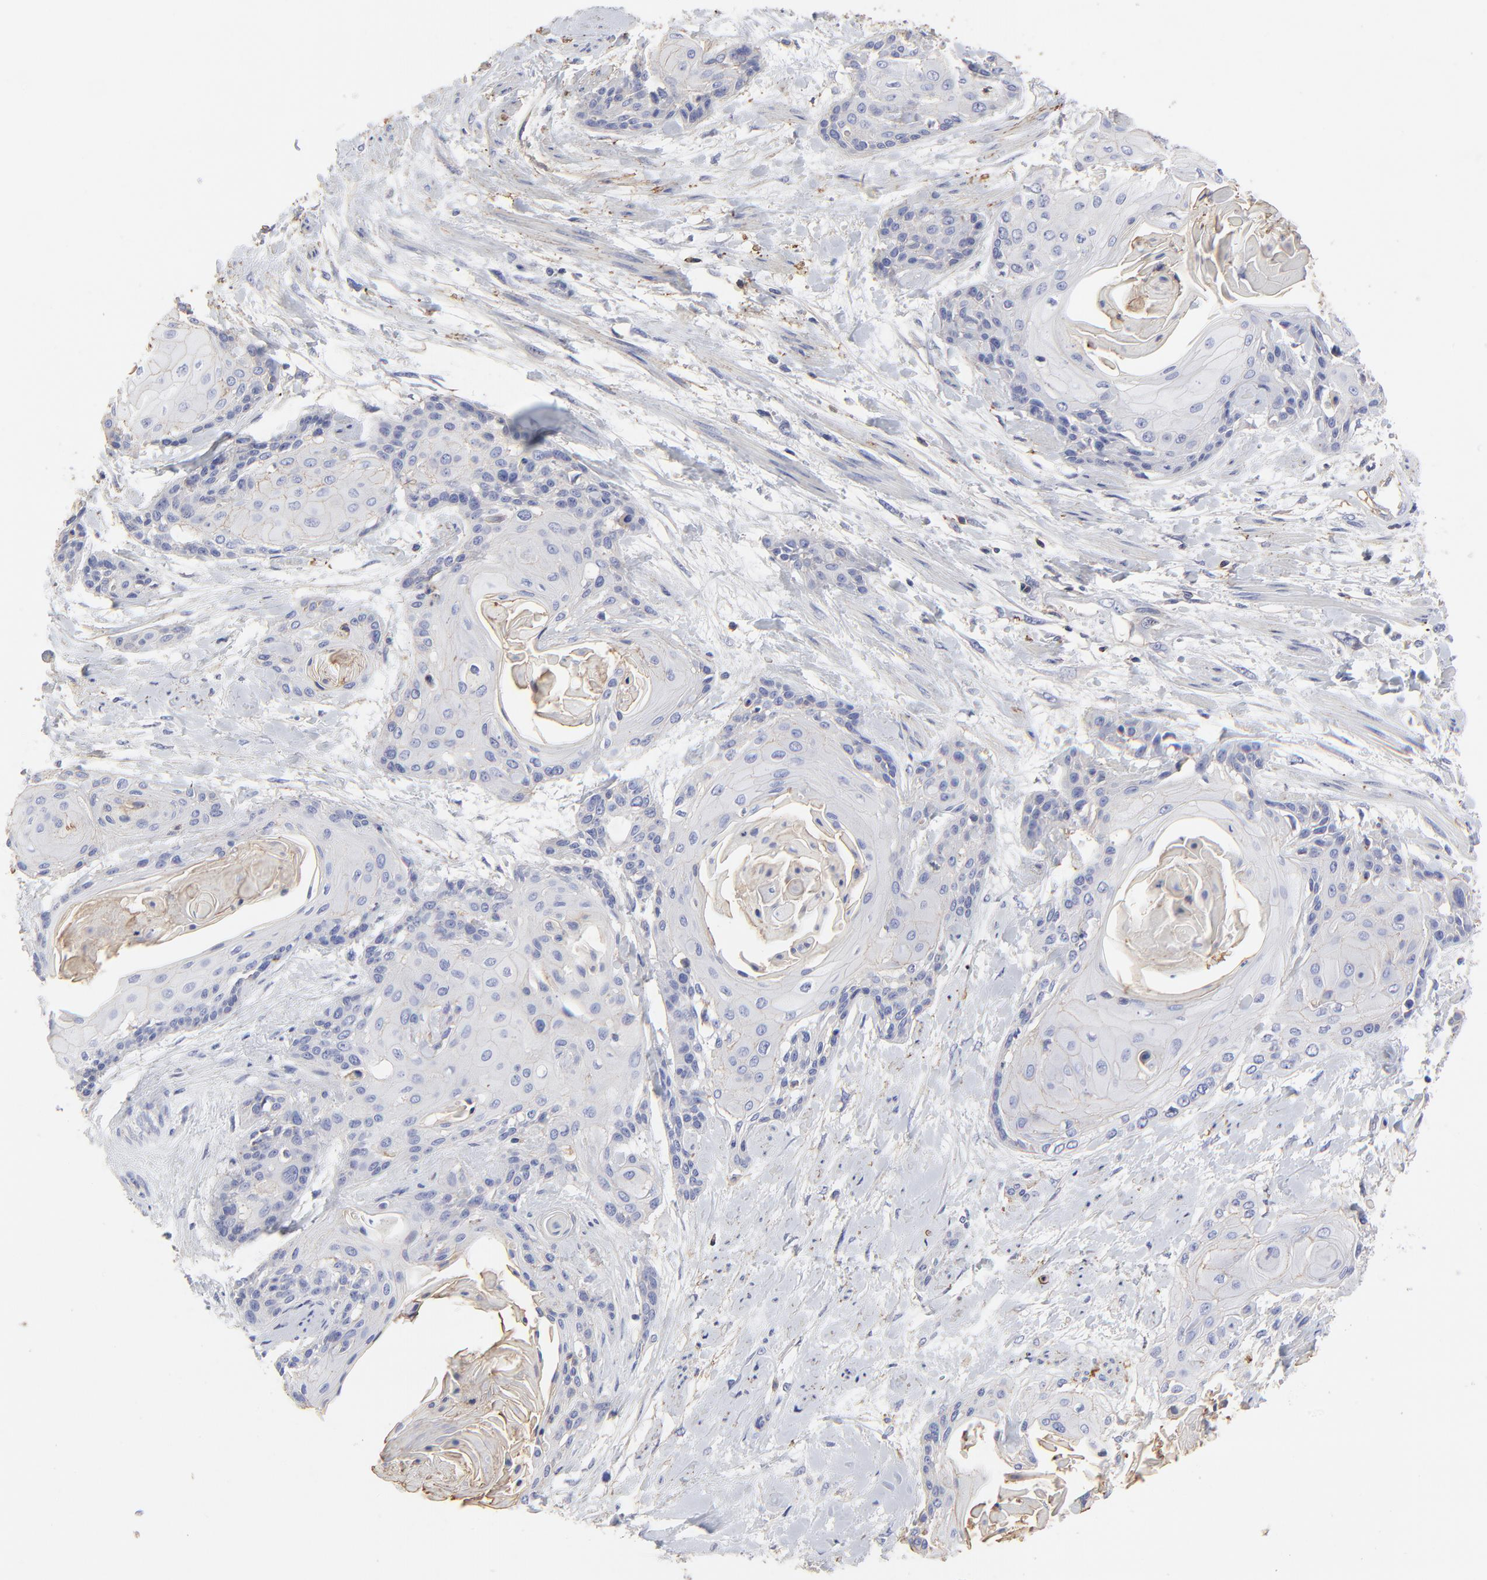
{"staining": {"intensity": "negative", "quantity": "none", "location": "none"}, "tissue": "cervical cancer", "cell_type": "Tumor cells", "image_type": "cancer", "snomed": [{"axis": "morphology", "description": "Squamous cell carcinoma, NOS"}, {"axis": "topography", "description": "Cervix"}], "caption": "Tumor cells are negative for brown protein staining in cervical squamous cell carcinoma.", "gene": "ANXA6", "patient": {"sex": "female", "age": 57}}